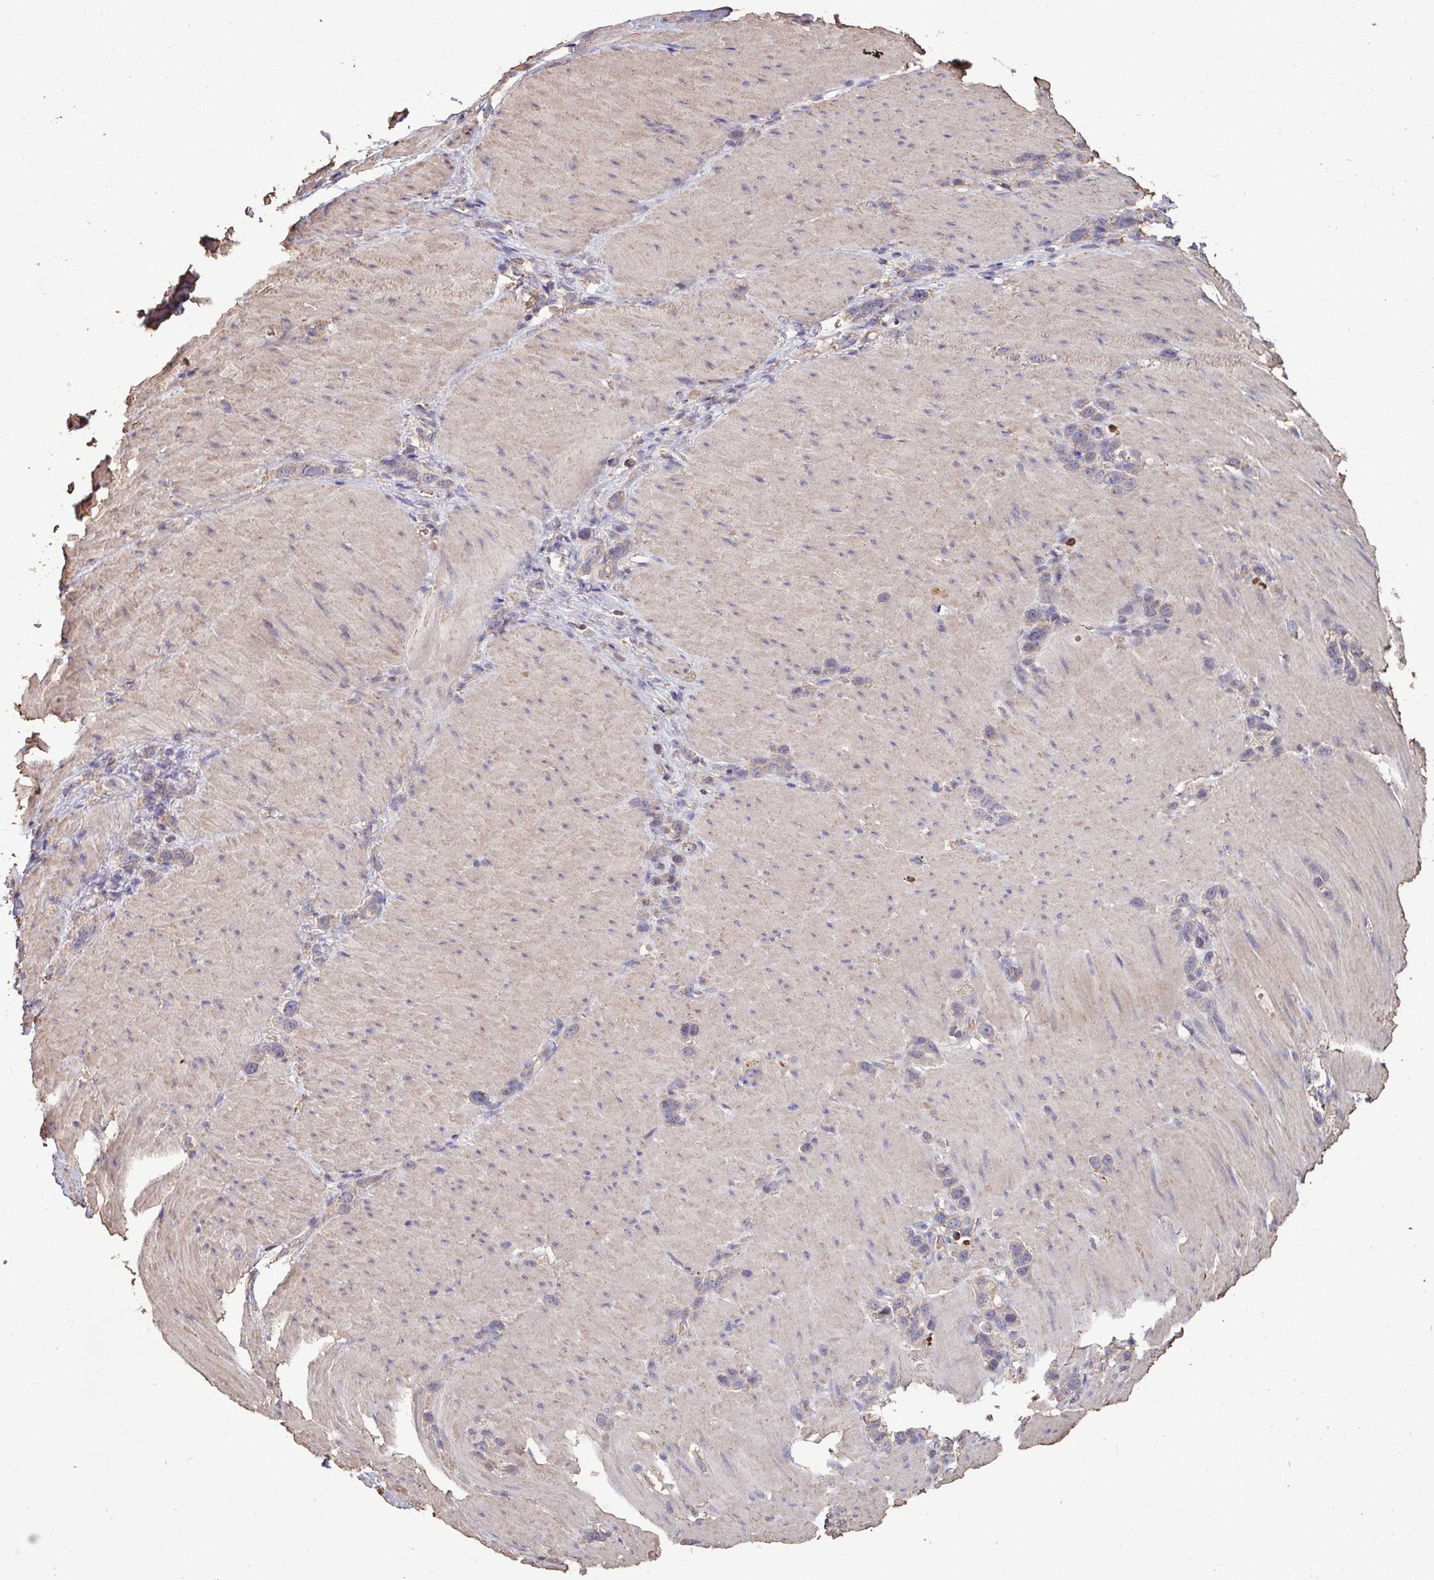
{"staining": {"intensity": "weak", "quantity": "25%-75%", "location": "cytoplasmic/membranous"}, "tissue": "stomach cancer", "cell_type": "Tumor cells", "image_type": "cancer", "snomed": [{"axis": "morphology", "description": "Adenocarcinoma, NOS"}, {"axis": "topography", "description": "Stomach"}], "caption": "Immunohistochemical staining of stomach cancer (adenocarcinoma) shows weak cytoplasmic/membranous protein staining in about 25%-75% of tumor cells. The protein is shown in brown color, while the nuclei are stained blue.", "gene": "CAMK2B", "patient": {"sex": "female", "age": 65}}